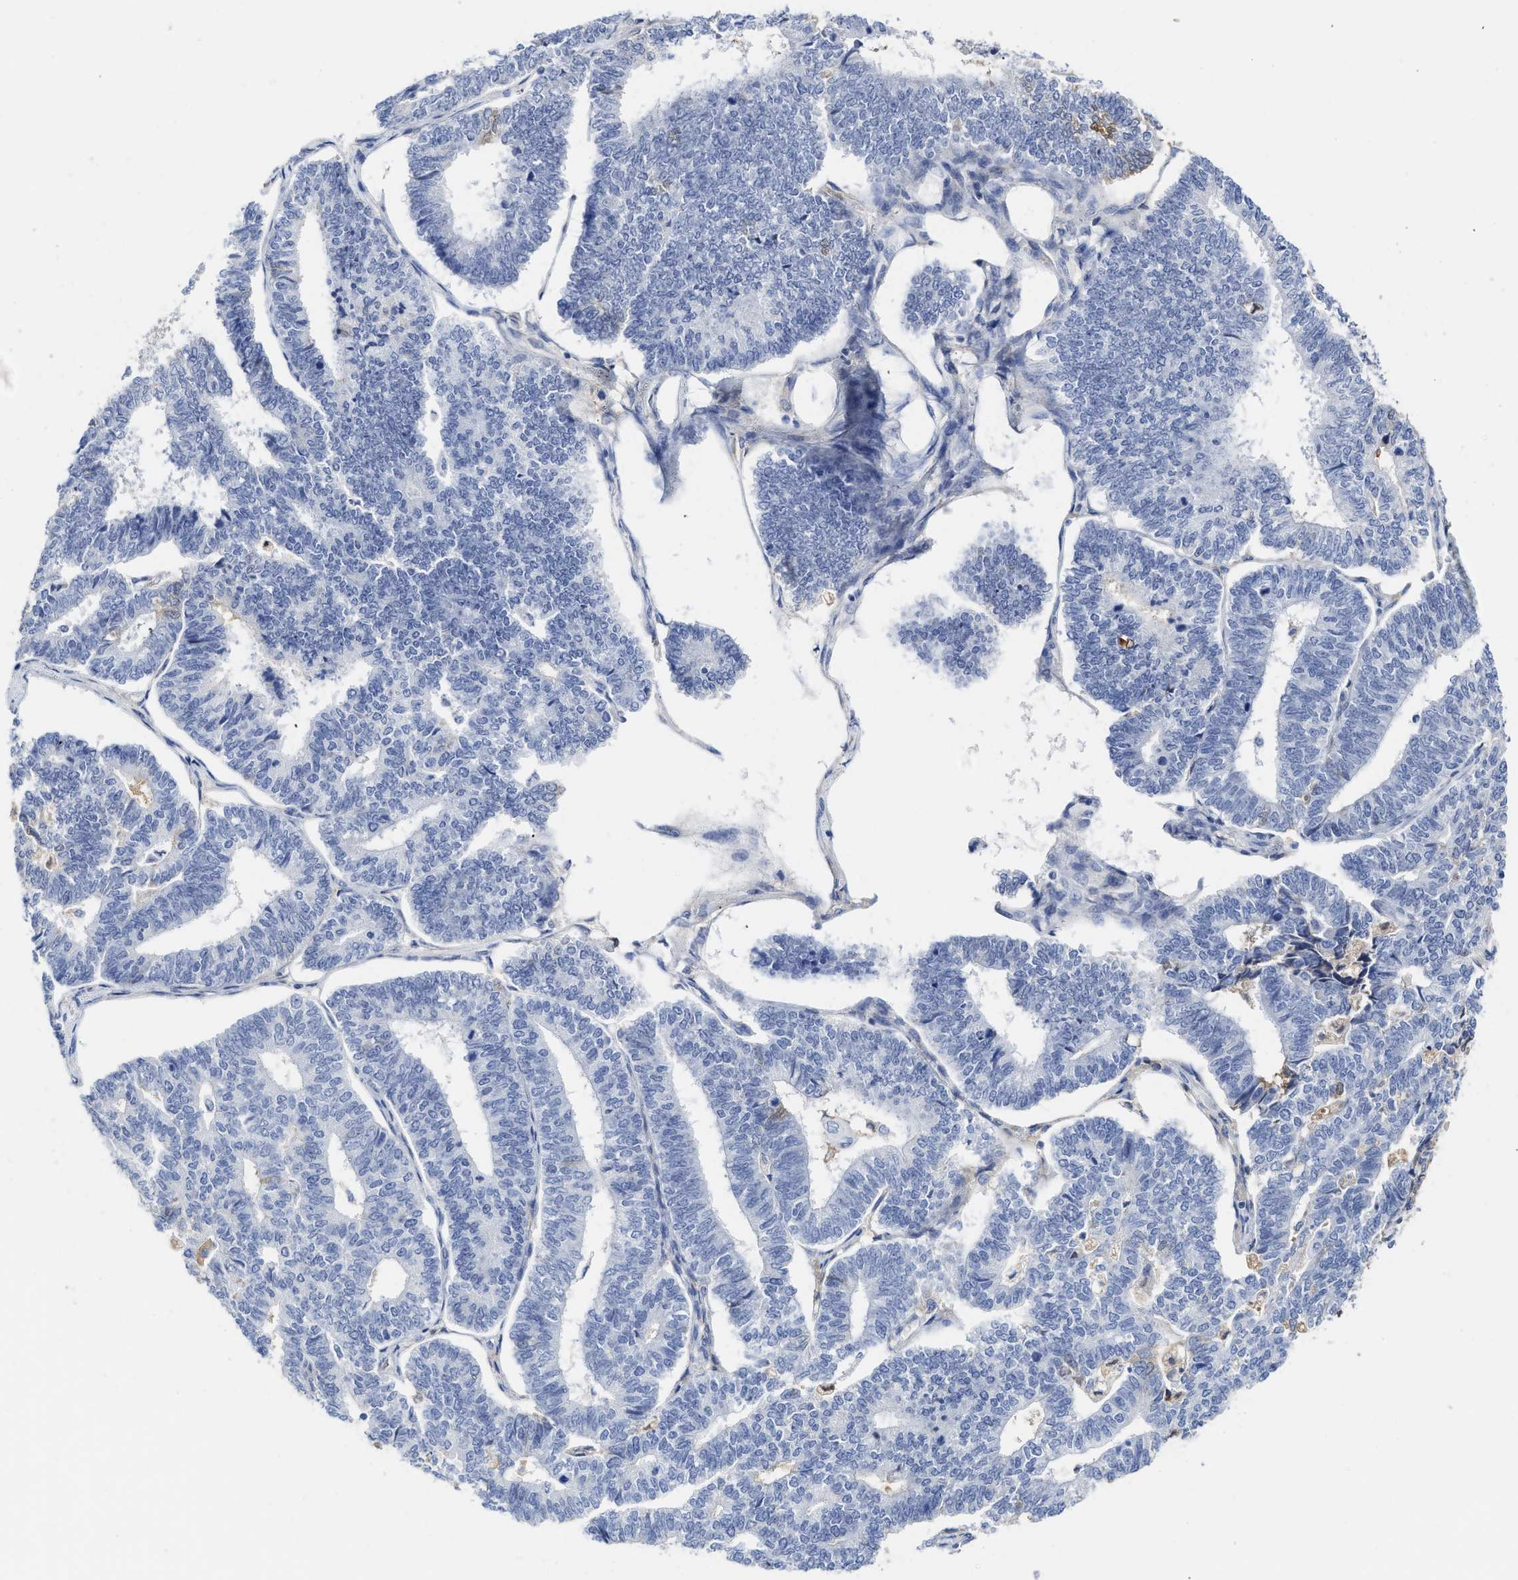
{"staining": {"intensity": "negative", "quantity": "none", "location": "none"}, "tissue": "endometrial cancer", "cell_type": "Tumor cells", "image_type": "cancer", "snomed": [{"axis": "morphology", "description": "Adenocarcinoma, NOS"}, {"axis": "topography", "description": "Endometrium"}], "caption": "IHC micrograph of endometrial cancer (adenocarcinoma) stained for a protein (brown), which reveals no positivity in tumor cells.", "gene": "C2", "patient": {"sex": "female", "age": 70}}